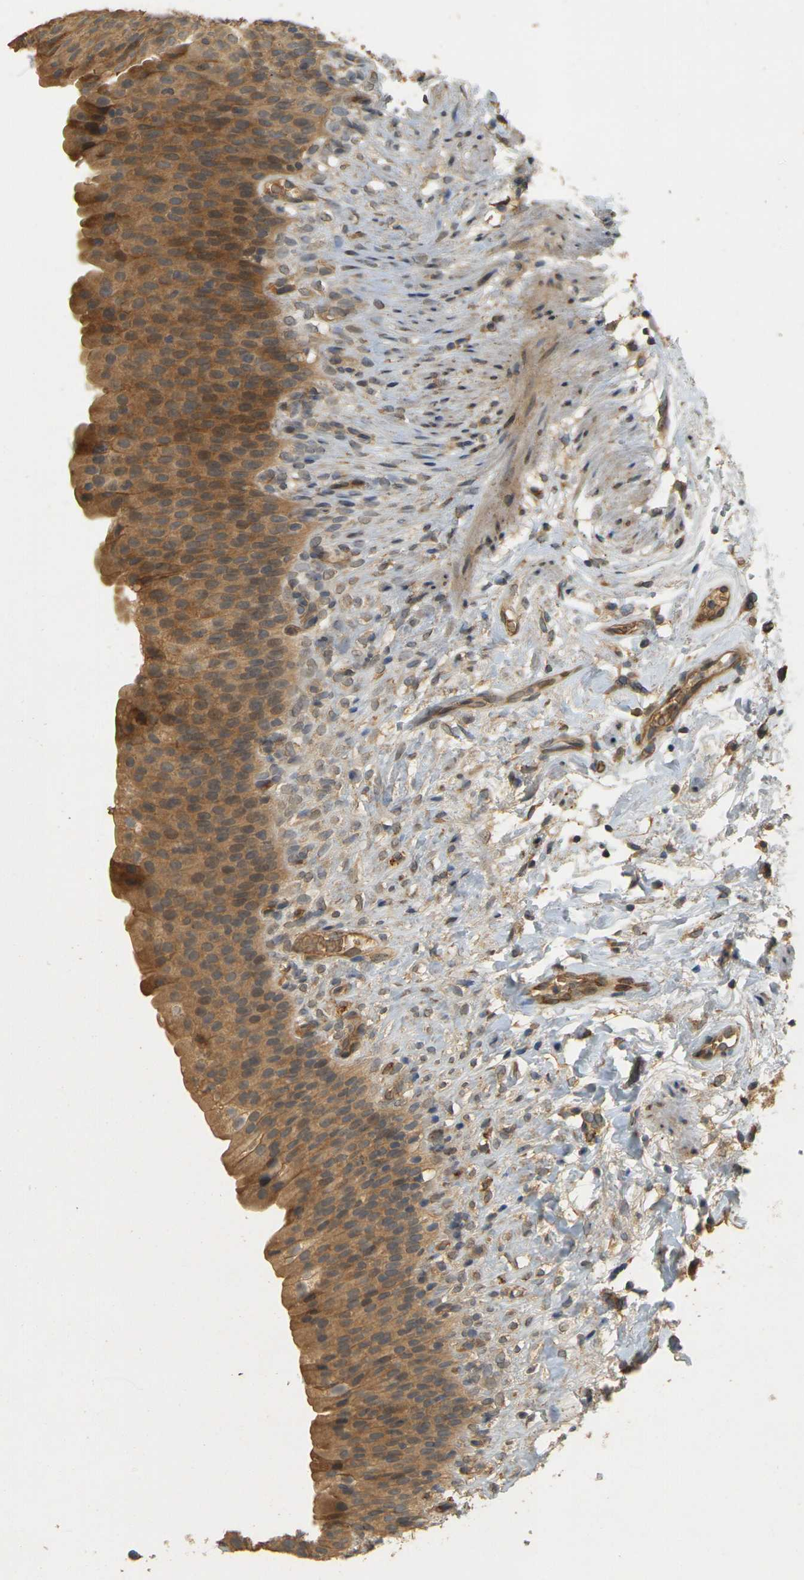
{"staining": {"intensity": "moderate", "quantity": ">75%", "location": "cytoplasmic/membranous"}, "tissue": "urinary bladder", "cell_type": "Urothelial cells", "image_type": "normal", "snomed": [{"axis": "morphology", "description": "Normal tissue, NOS"}, {"axis": "topography", "description": "Urinary bladder"}], "caption": "Immunohistochemistry photomicrograph of unremarkable urinary bladder: human urinary bladder stained using immunohistochemistry (IHC) demonstrates medium levels of moderate protein expression localized specifically in the cytoplasmic/membranous of urothelial cells, appearing as a cytoplasmic/membranous brown color.", "gene": "MEGF9", "patient": {"sex": "female", "age": 79}}